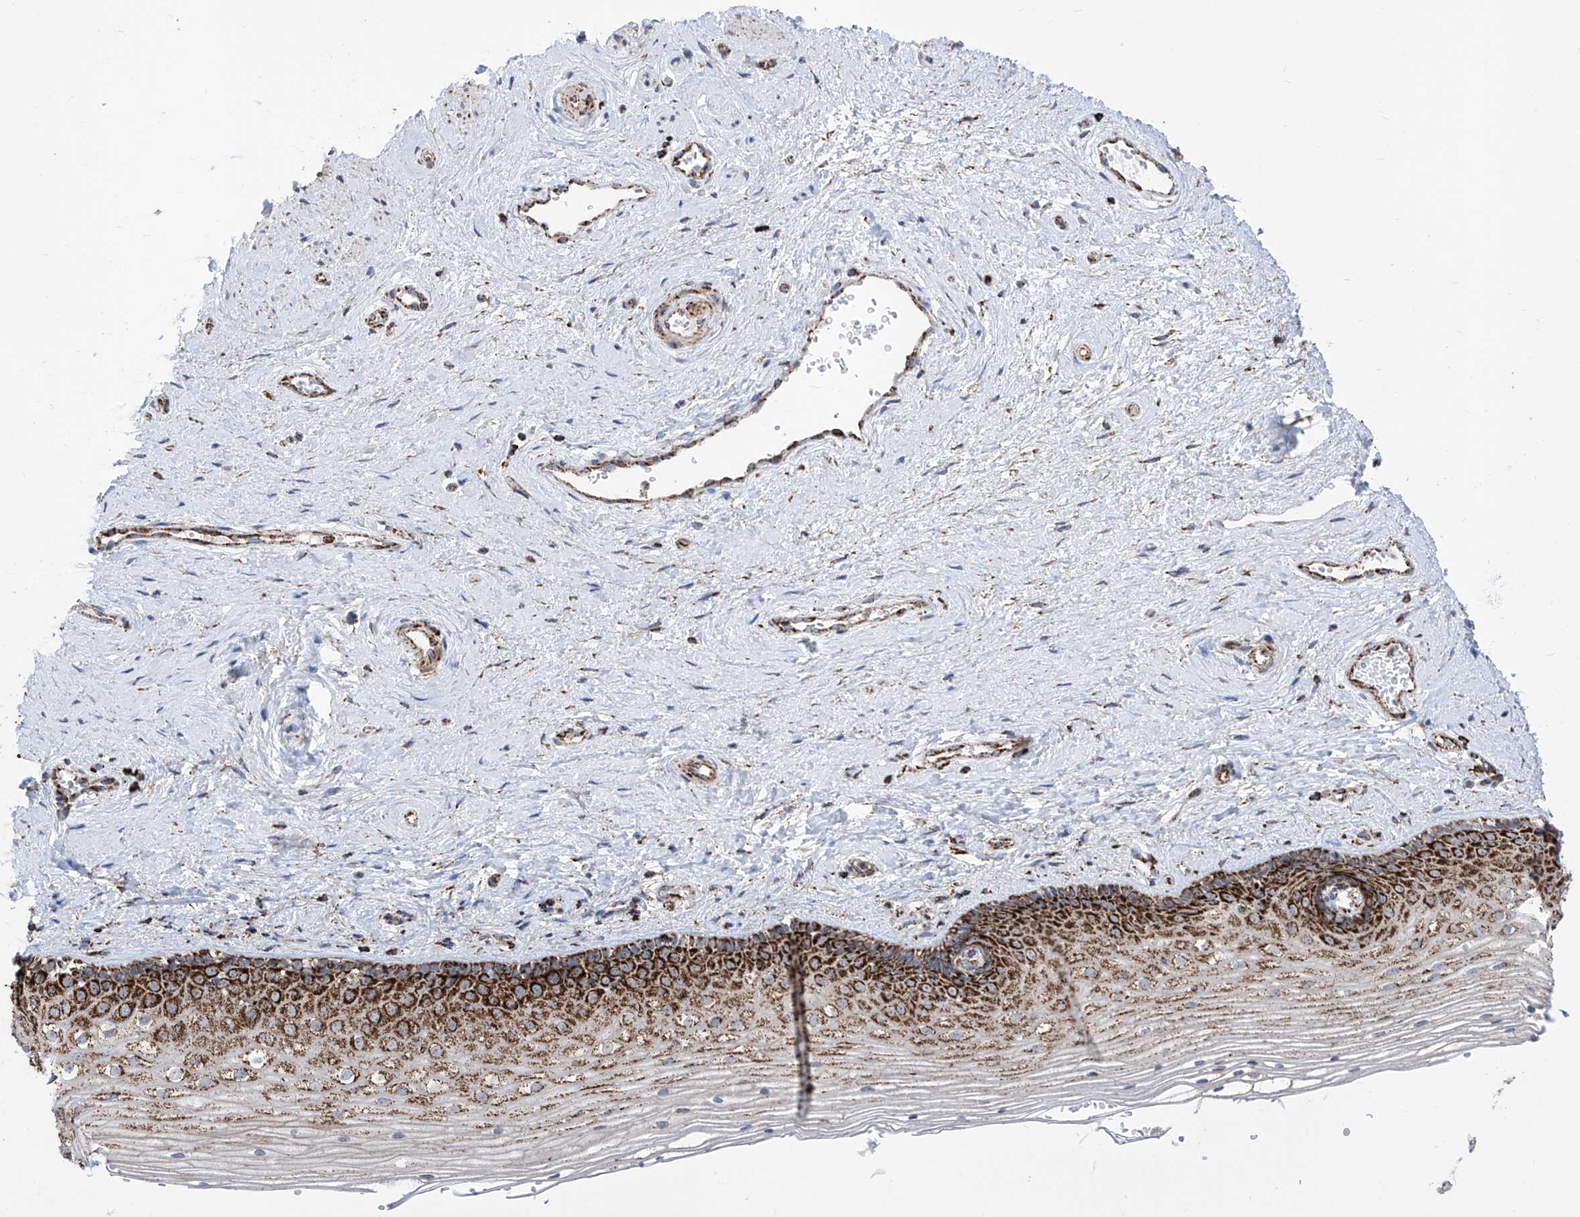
{"staining": {"intensity": "strong", "quantity": "25%-75%", "location": "cytoplasmic/membranous"}, "tissue": "vagina", "cell_type": "Squamous epithelial cells", "image_type": "normal", "snomed": [{"axis": "morphology", "description": "Normal tissue, NOS"}, {"axis": "topography", "description": "Vagina"}], "caption": "The micrograph demonstrates immunohistochemical staining of normal vagina. There is strong cytoplasmic/membranous staining is seen in approximately 25%-75% of squamous epithelial cells. (DAB (3,3'-diaminobenzidine) = brown stain, brightfield microscopy at high magnification).", "gene": "COX5B", "patient": {"sex": "female", "age": 46}}